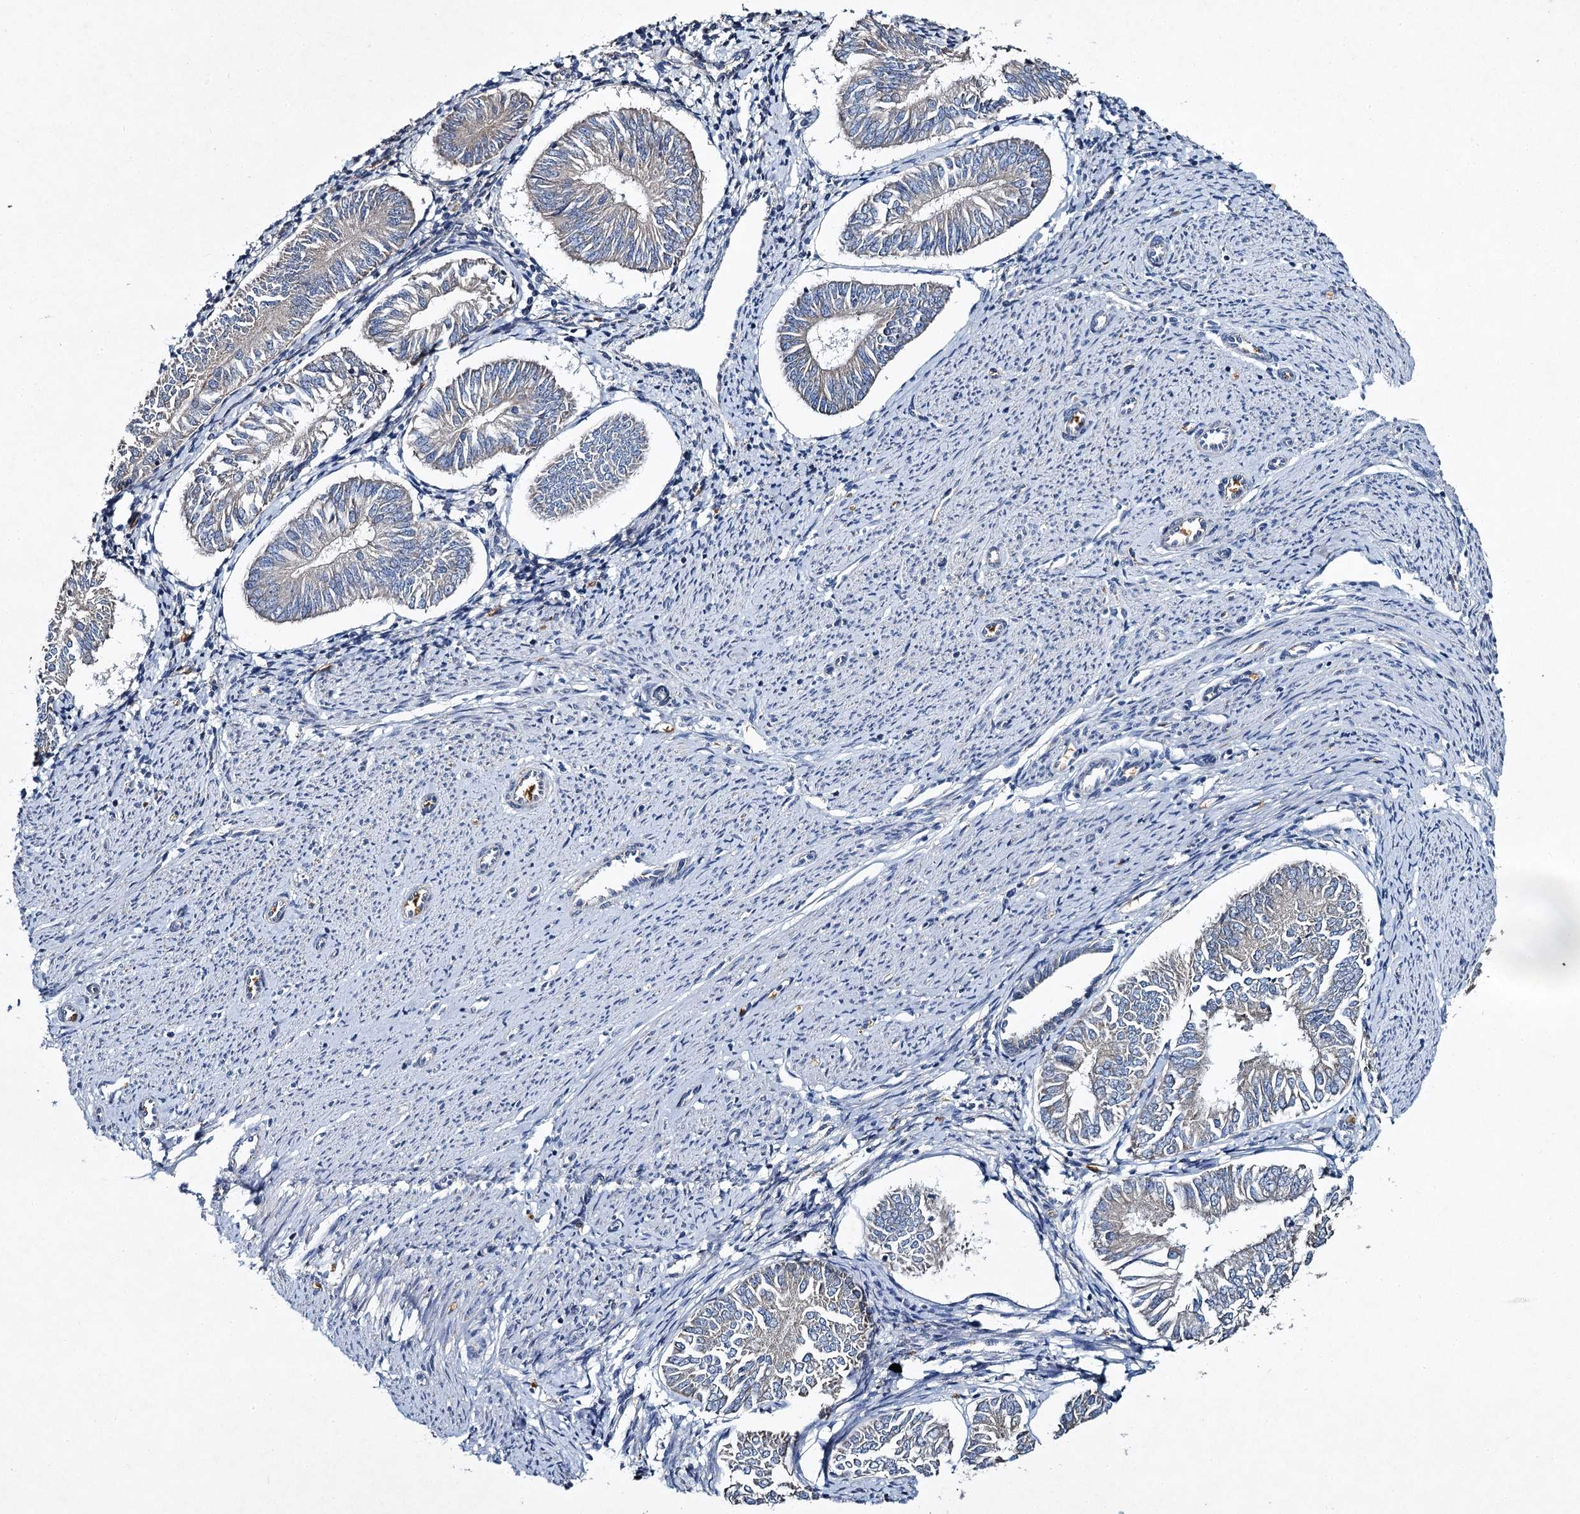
{"staining": {"intensity": "weak", "quantity": "<25%", "location": "cytoplasmic/membranous"}, "tissue": "endometrial cancer", "cell_type": "Tumor cells", "image_type": "cancer", "snomed": [{"axis": "morphology", "description": "Adenocarcinoma, NOS"}, {"axis": "topography", "description": "Endometrium"}], "caption": "IHC of human adenocarcinoma (endometrial) exhibits no staining in tumor cells.", "gene": "BCS1L", "patient": {"sex": "female", "age": 58}}